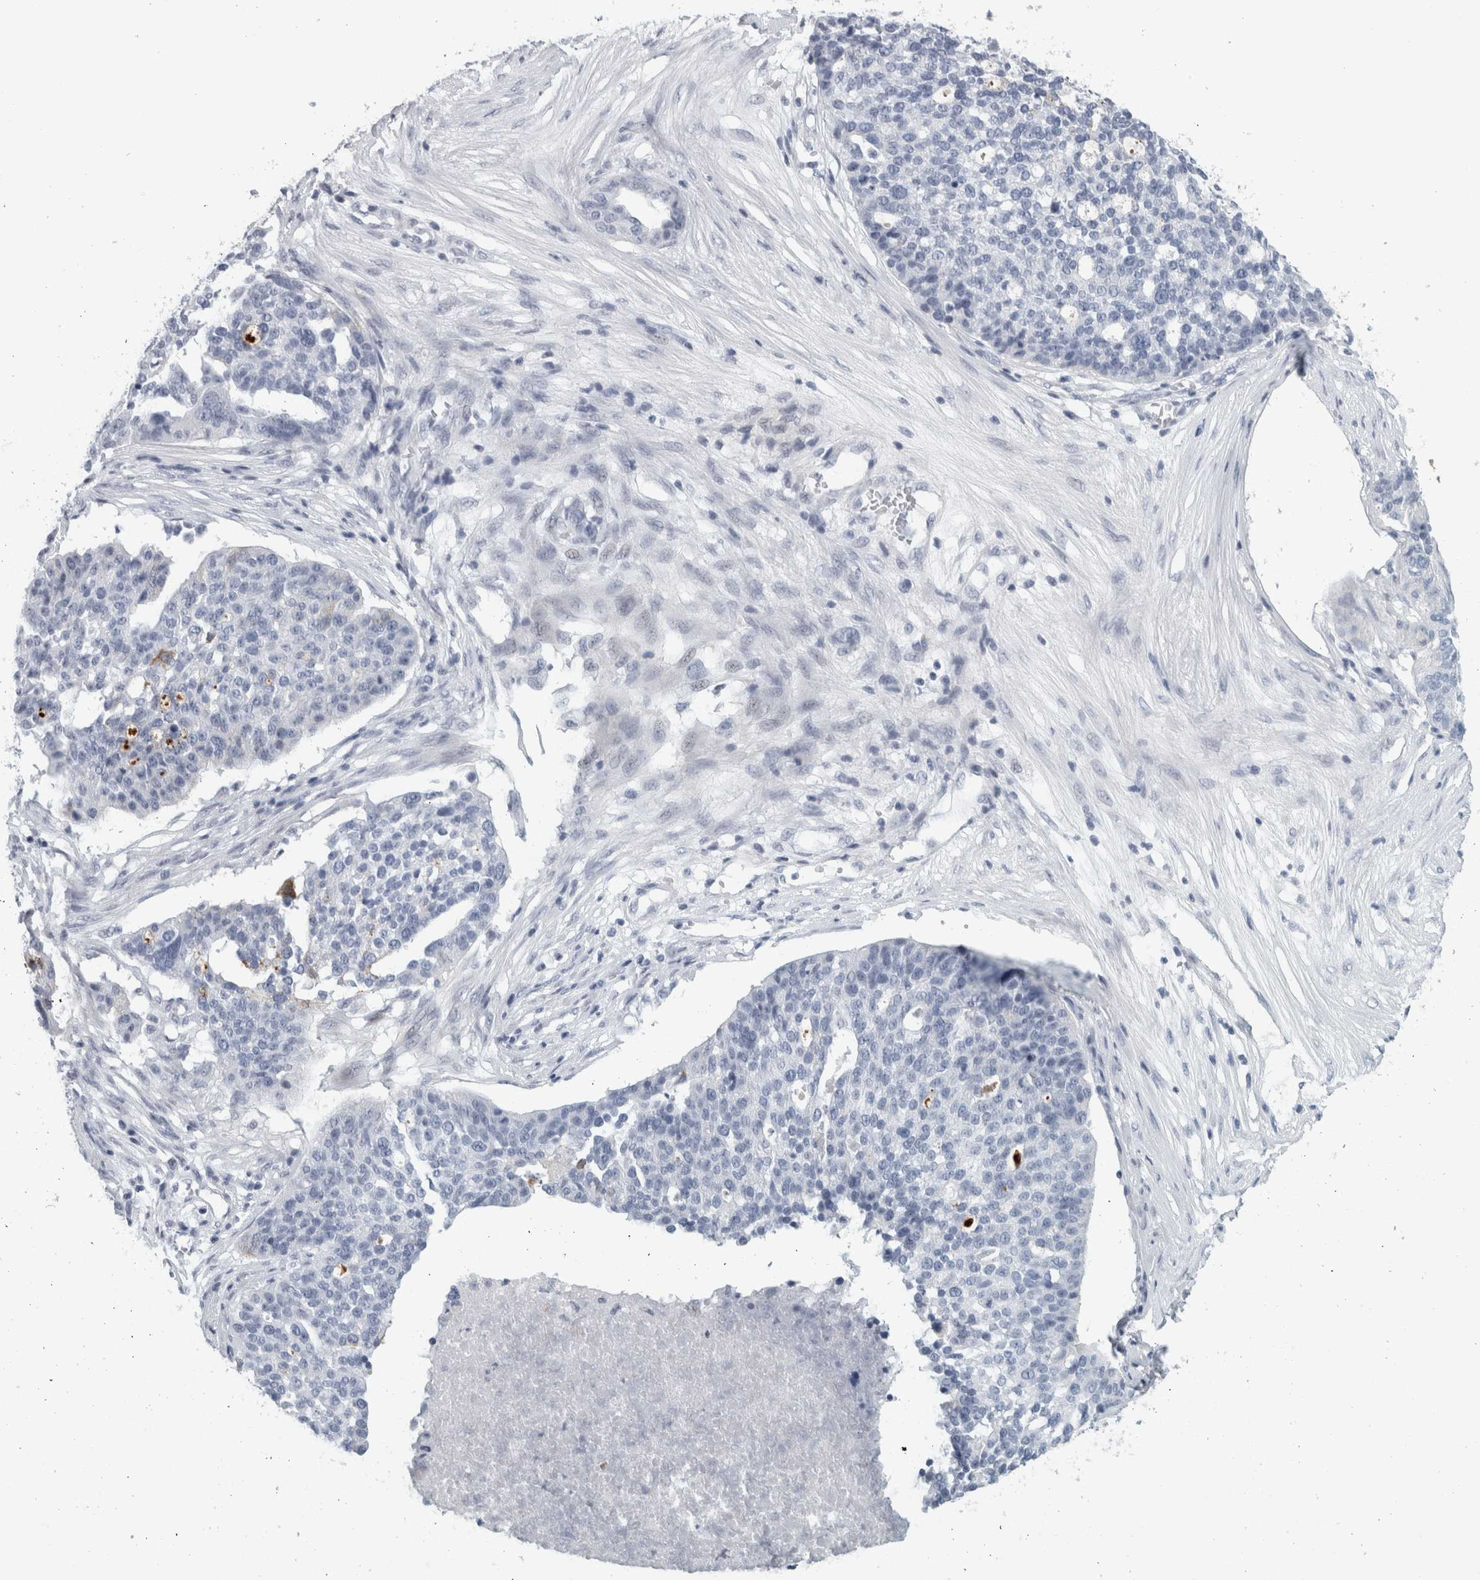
{"staining": {"intensity": "negative", "quantity": "none", "location": "none"}, "tissue": "ovarian cancer", "cell_type": "Tumor cells", "image_type": "cancer", "snomed": [{"axis": "morphology", "description": "Cystadenocarcinoma, serous, NOS"}, {"axis": "topography", "description": "Ovary"}], "caption": "Immunohistochemistry micrograph of ovarian serous cystadenocarcinoma stained for a protein (brown), which shows no positivity in tumor cells.", "gene": "CPE", "patient": {"sex": "female", "age": 59}}